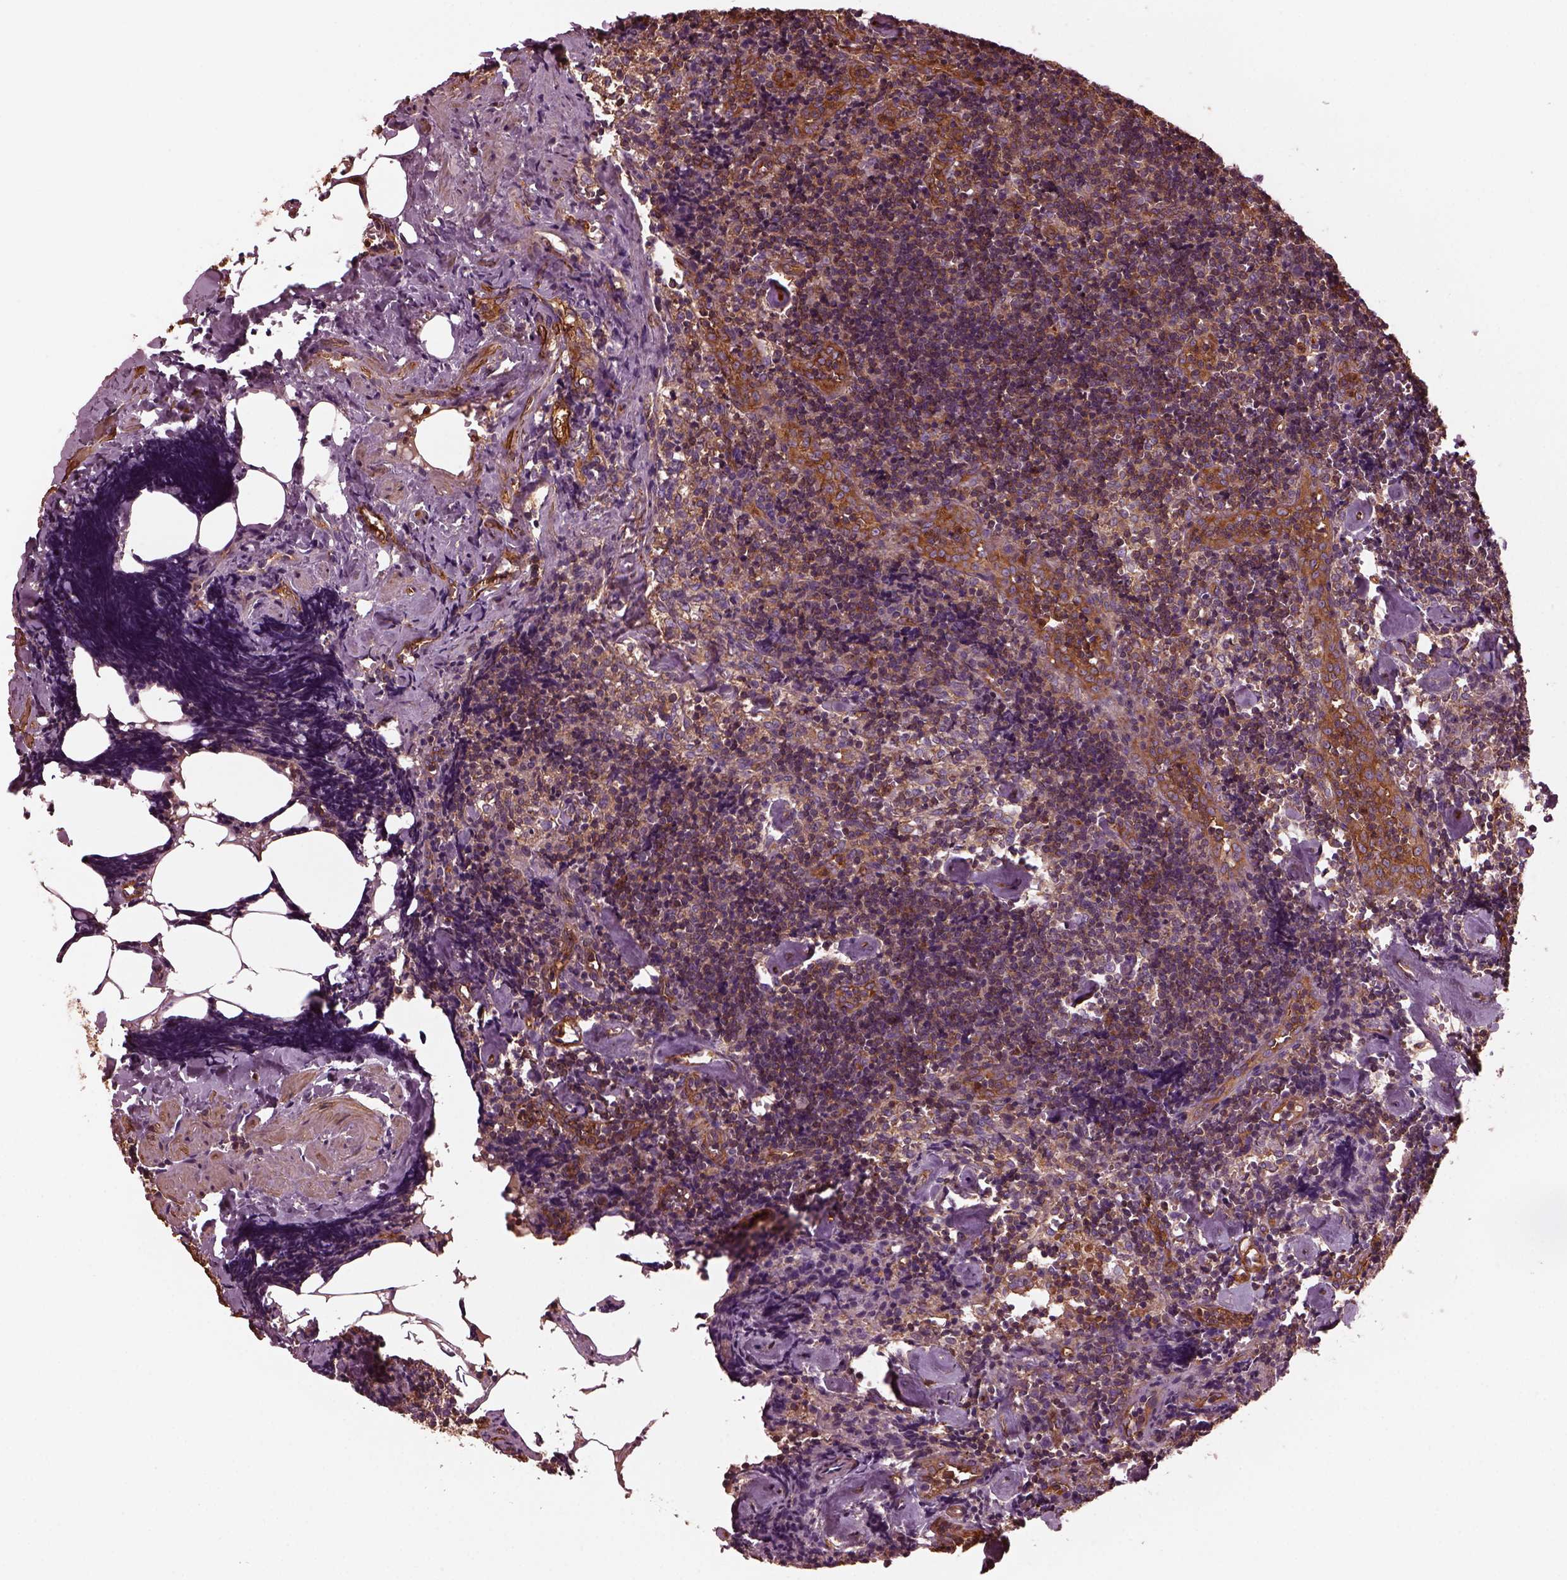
{"staining": {"intensity": "moderate", "quantity": ">75%", "location": "cytoplasmic/membranous"}, "tissue": "lymph node", "cell_type": "Non-germinal center cells", "image_type": "normal", "snomed": [{"axis": "morphology", "description": "Normal tissue, NOS"}, {"axis": "topography", "description": "Lymph node"}], "caption": "Unremarkable lymph node displays moderate cytoplasmic/membranous expression in approximately >75% of non-germinal center cells.", "gene": "MYL1", "patient": {"sex": "female", "age": 50}}